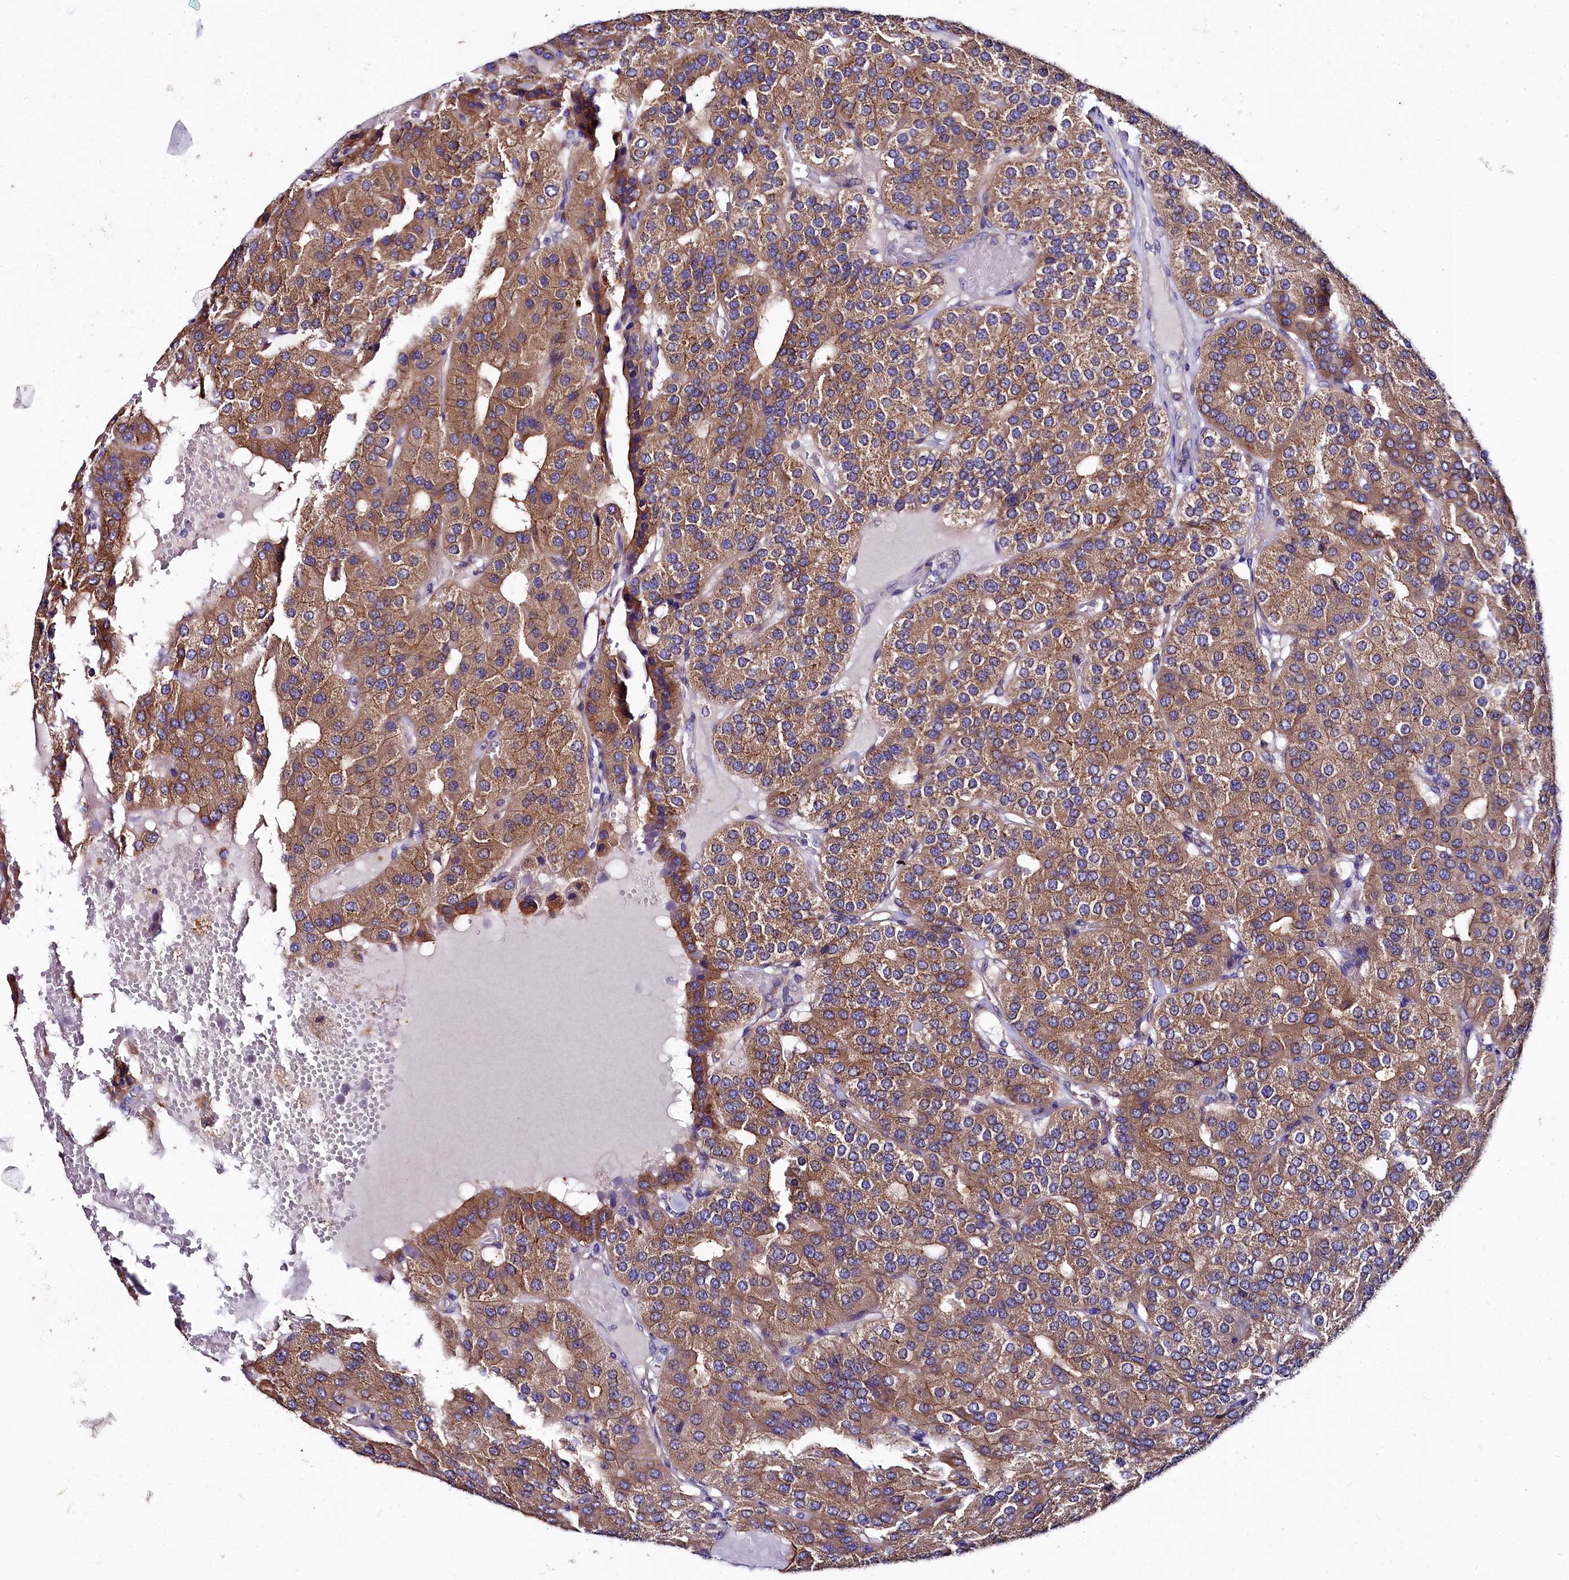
{"staining": {"intensity": "moderate", "quantity": ">75%", "location": "cytoplasmic/membranous"}, "tissue": "parathyroid gland", "cell_type": "Glandular cells", "image_type": "normal", "snomed": [{"axis": "morphology", "description": "Normal tissue, NOS"}, {"axis": "morphology", "description": "Adenoma, NOS"}, {"axis": "topography", "description": "Parathyroid gland"}], "caption": "Immunohistochemical staining of unremarkable parathyroid gland reveals >75% levels of moderate cytoplasmic/membranous protein positivity in approximately >75% of glandular cells.", "gene": "QARS1", "patient": {"sex": "female", "age": 86}}